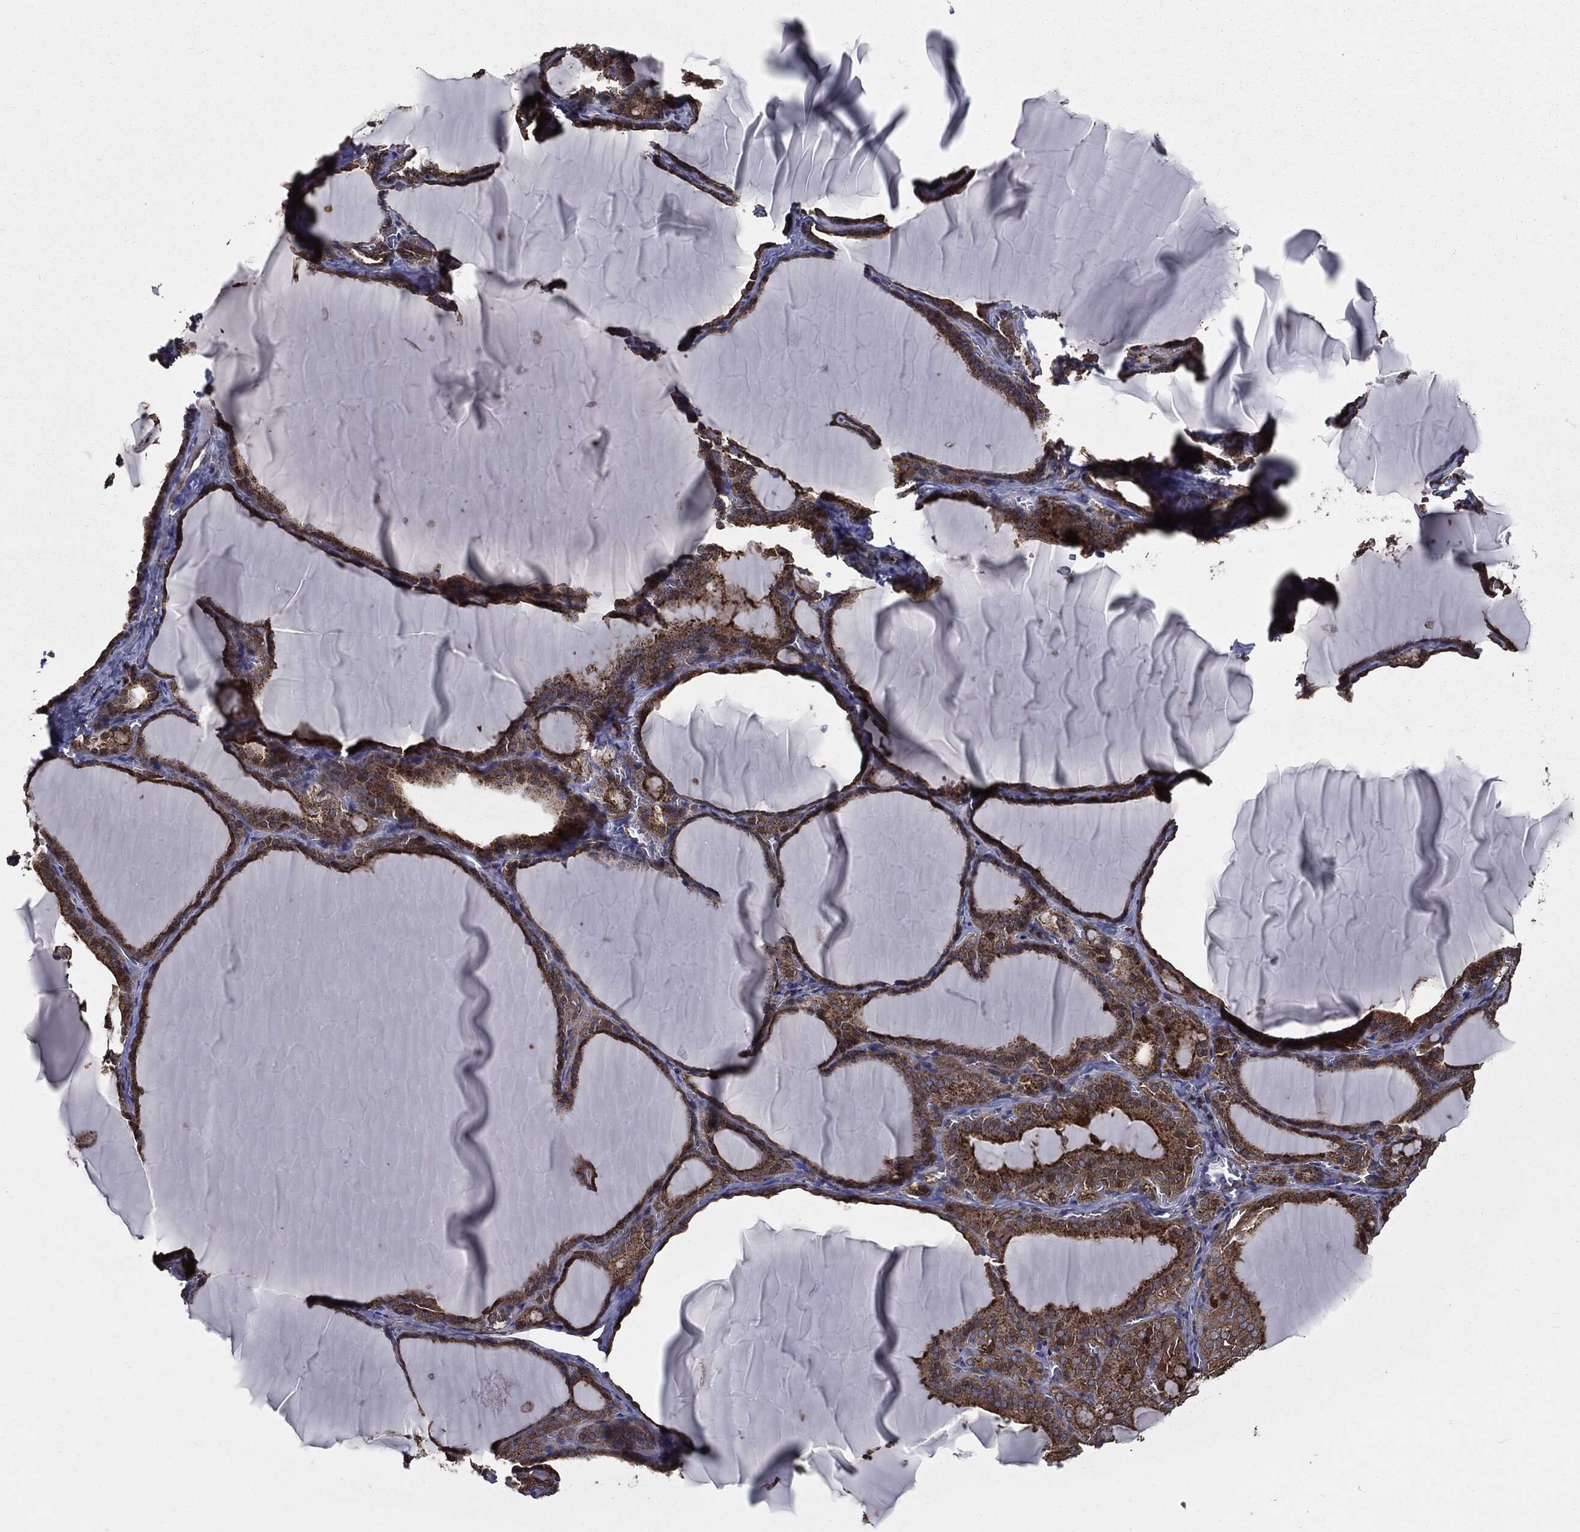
{"staining": {"intensity": "strong", "quantity": "25%-75%", "location": "cytoplasmic/membranous"}, "tissue": "thyroid gland", "cell_type": "Glandular cells", "image_type": "normal", "snomed": [{"axis": "morphology", "description": "Normal tissue, NOS"}, {"axis": "morphology", "description": "Hyperplasia, NOS"}, {"axis": "topography", "description": "Thyroid gland"}], "caption": "Immunohistochemistry (DAB) staining of unremarkable human thyroid gland demonstrates strong cytoplasmic/membranous protein staining in approximately 25%-75% of glandular cells. The staining was performed using DAB (3,3'-diaminobenzidine), with brown indicating positive protein expression. Nuclei are stained blue with hematoxylin.", "gene": "PDCD6IP", "patient": {"sex": "female", "age": 27}}